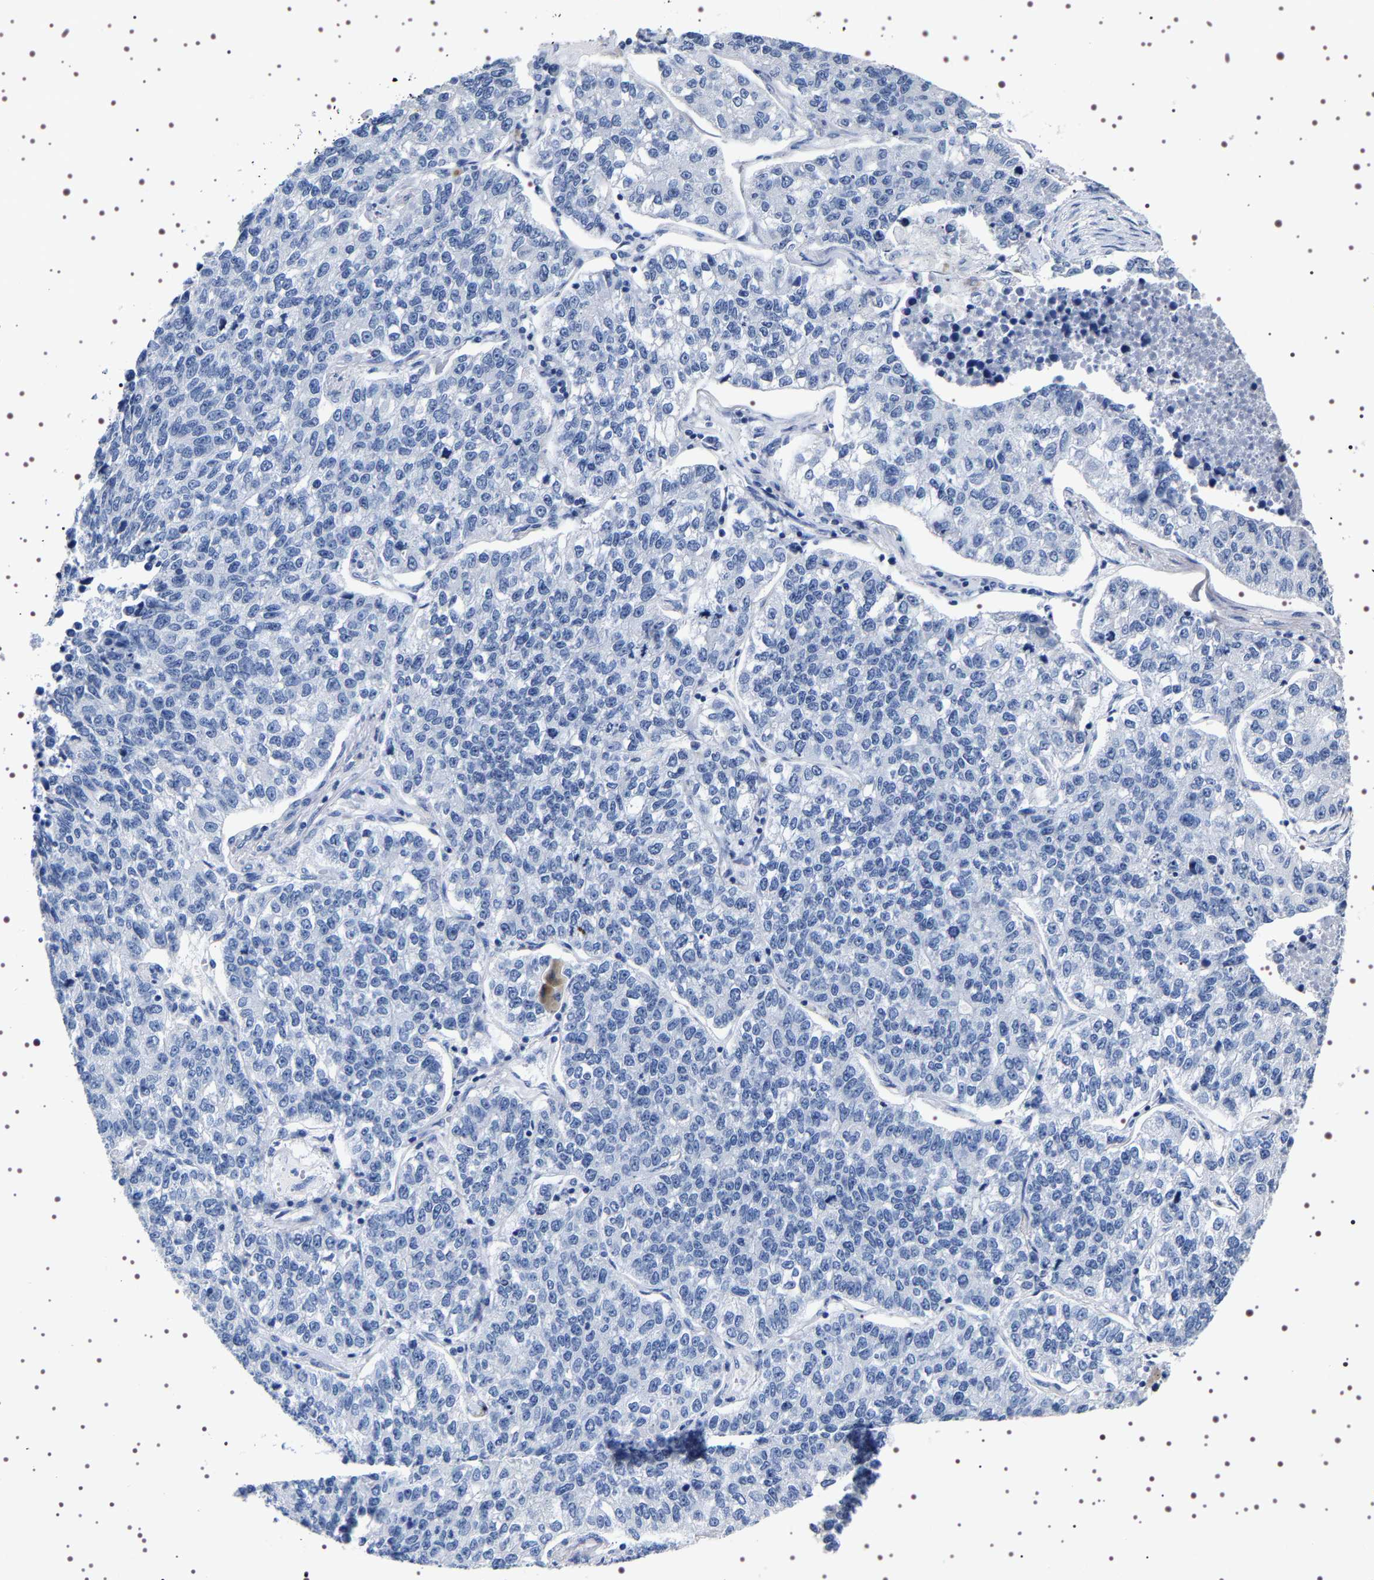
{"staining": {"intensity": "negative", "quantity": "none", "location": "none"}, "tissue": "lung cancer", "cell_type": "Tumor cells", "image_type": "cancer", "snomed": [{"axis": "morphology", "description": "Adenocarcinoma, NOS"}, {"axis": "topography", "description": "Lung"}], "caption": "This histopathology image is of lung cancer stained with immunohistochemistry to label a protein in brown with the nuclei are counter-stained blue. There is no expression in tumor cells.", "gene": "UBQLN3", "patient": {"sex": "male", "age": 49}}